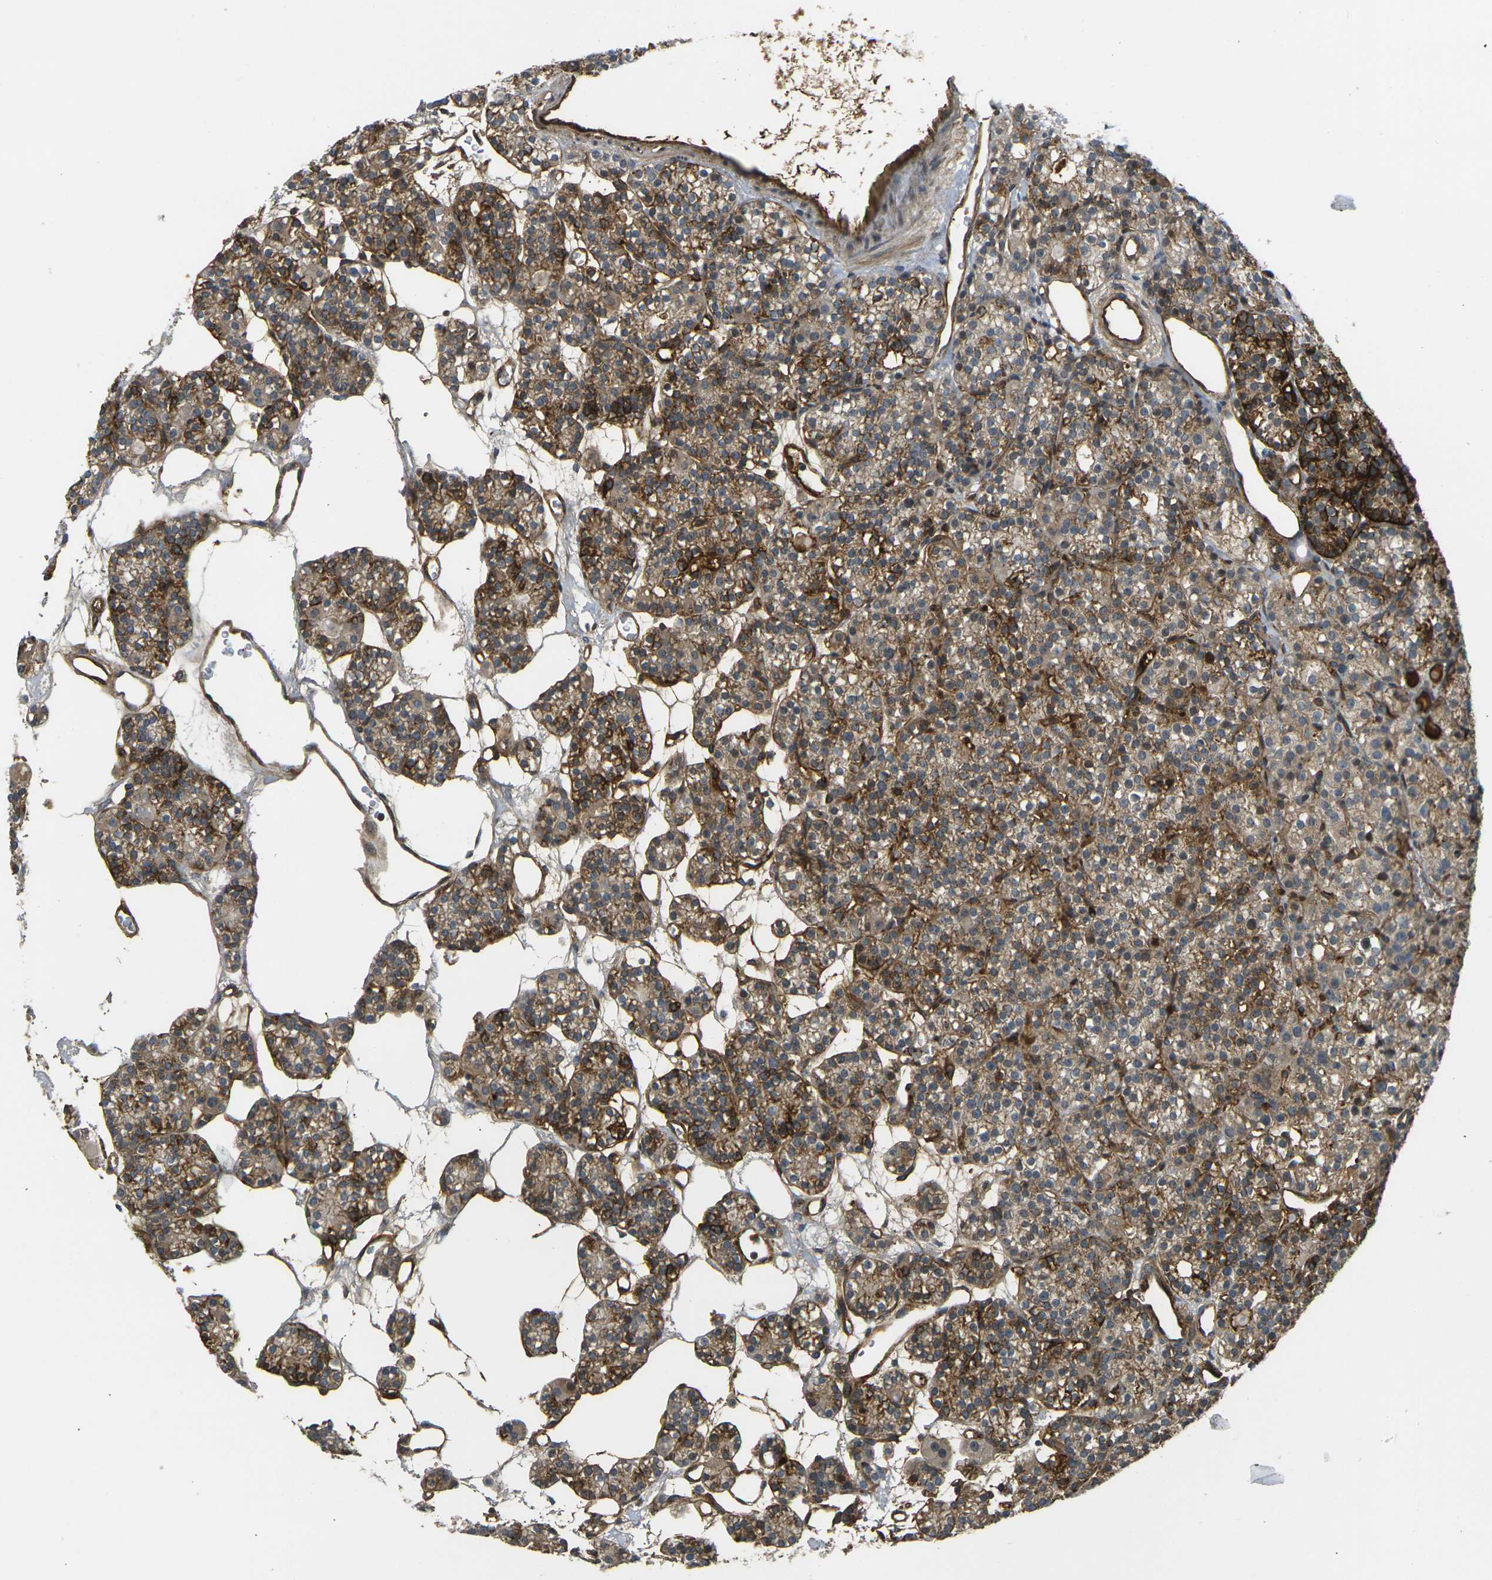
{"staining": {"intensity": "strong", "quantity": ">75%", "location": "cytoplasmic/membranous"}, "tissue": "parathyroid gland", "cell_type": "Glandular cells", "image_type": "normal", "snomed": [{"axis": "morphology", "description": "Normal tissue, NOS"}, {"axis": "topography", "description": "Parathyroid gland"}], "caption": "Immunohistochemical staining of normal human parathyroid gland demonstrates strong cytoplasmic/membranous protein expression in approximately >75% of glandular cells. (brown staining indicates protein expression, while blue staining denotes nuclei).", "gene": "ECE1", "patient": {"sex": "female", "age": 64}}